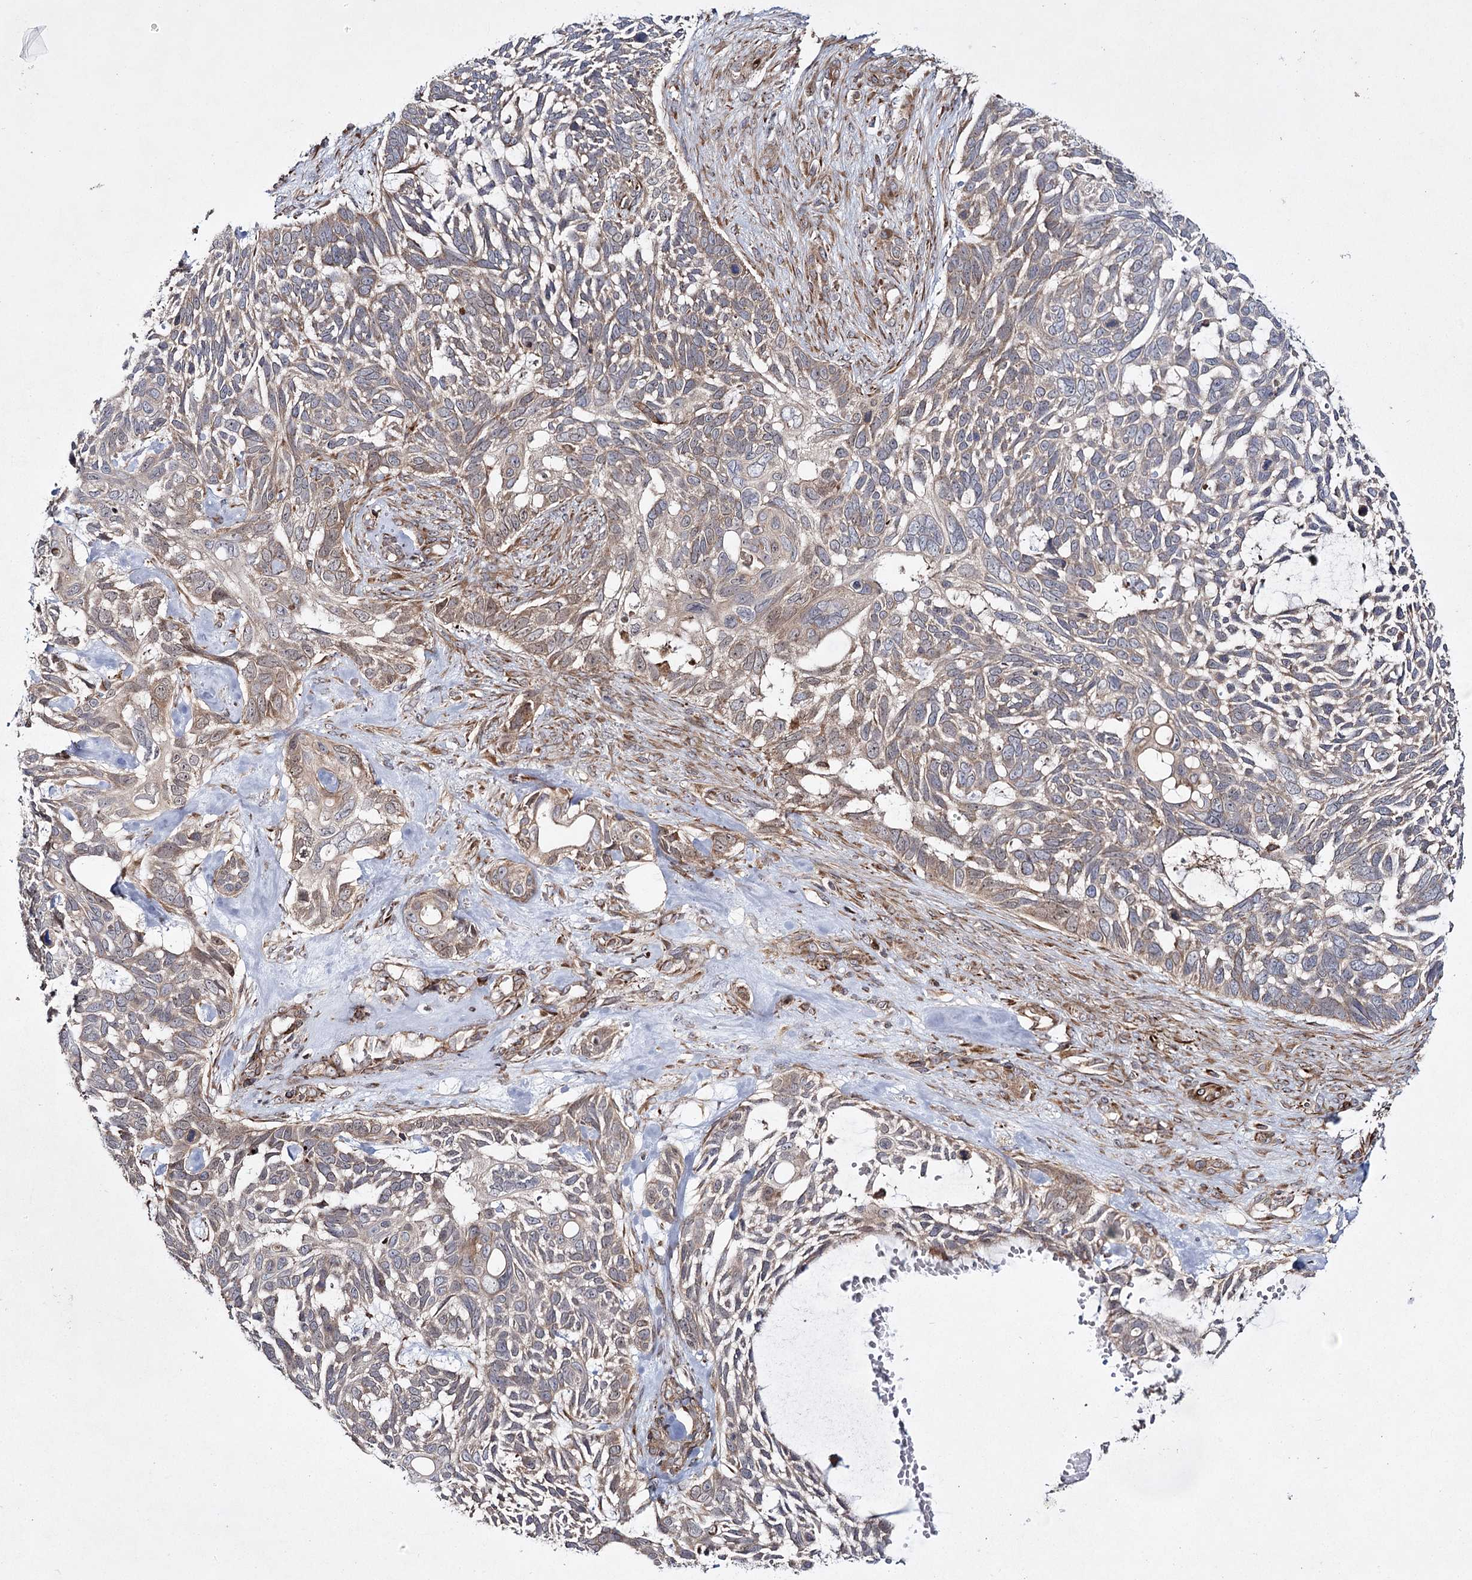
{"staining": {"intensity": "weak", "quantity": "25%-75%", "location": "cytoplasmic/membranous"}, "tissue": "skin cancer", "cell_type": "Tumor cells", "image_type": "cancer", "snomed": [{"axis": "morphology", "description": "Basal cell carcinoma"}, {"axis": "topography", "description": "Skin"}], "caption": "Weak cytoplasmic/membranous positivity for a protein is identified in about 25%-75% of tumor cells of skin cancer (basal cell carcinoma) using immunohistochemistry (IHC).", "gene": "HECTD2", "patient": {"sex": "male", "age": 88}}